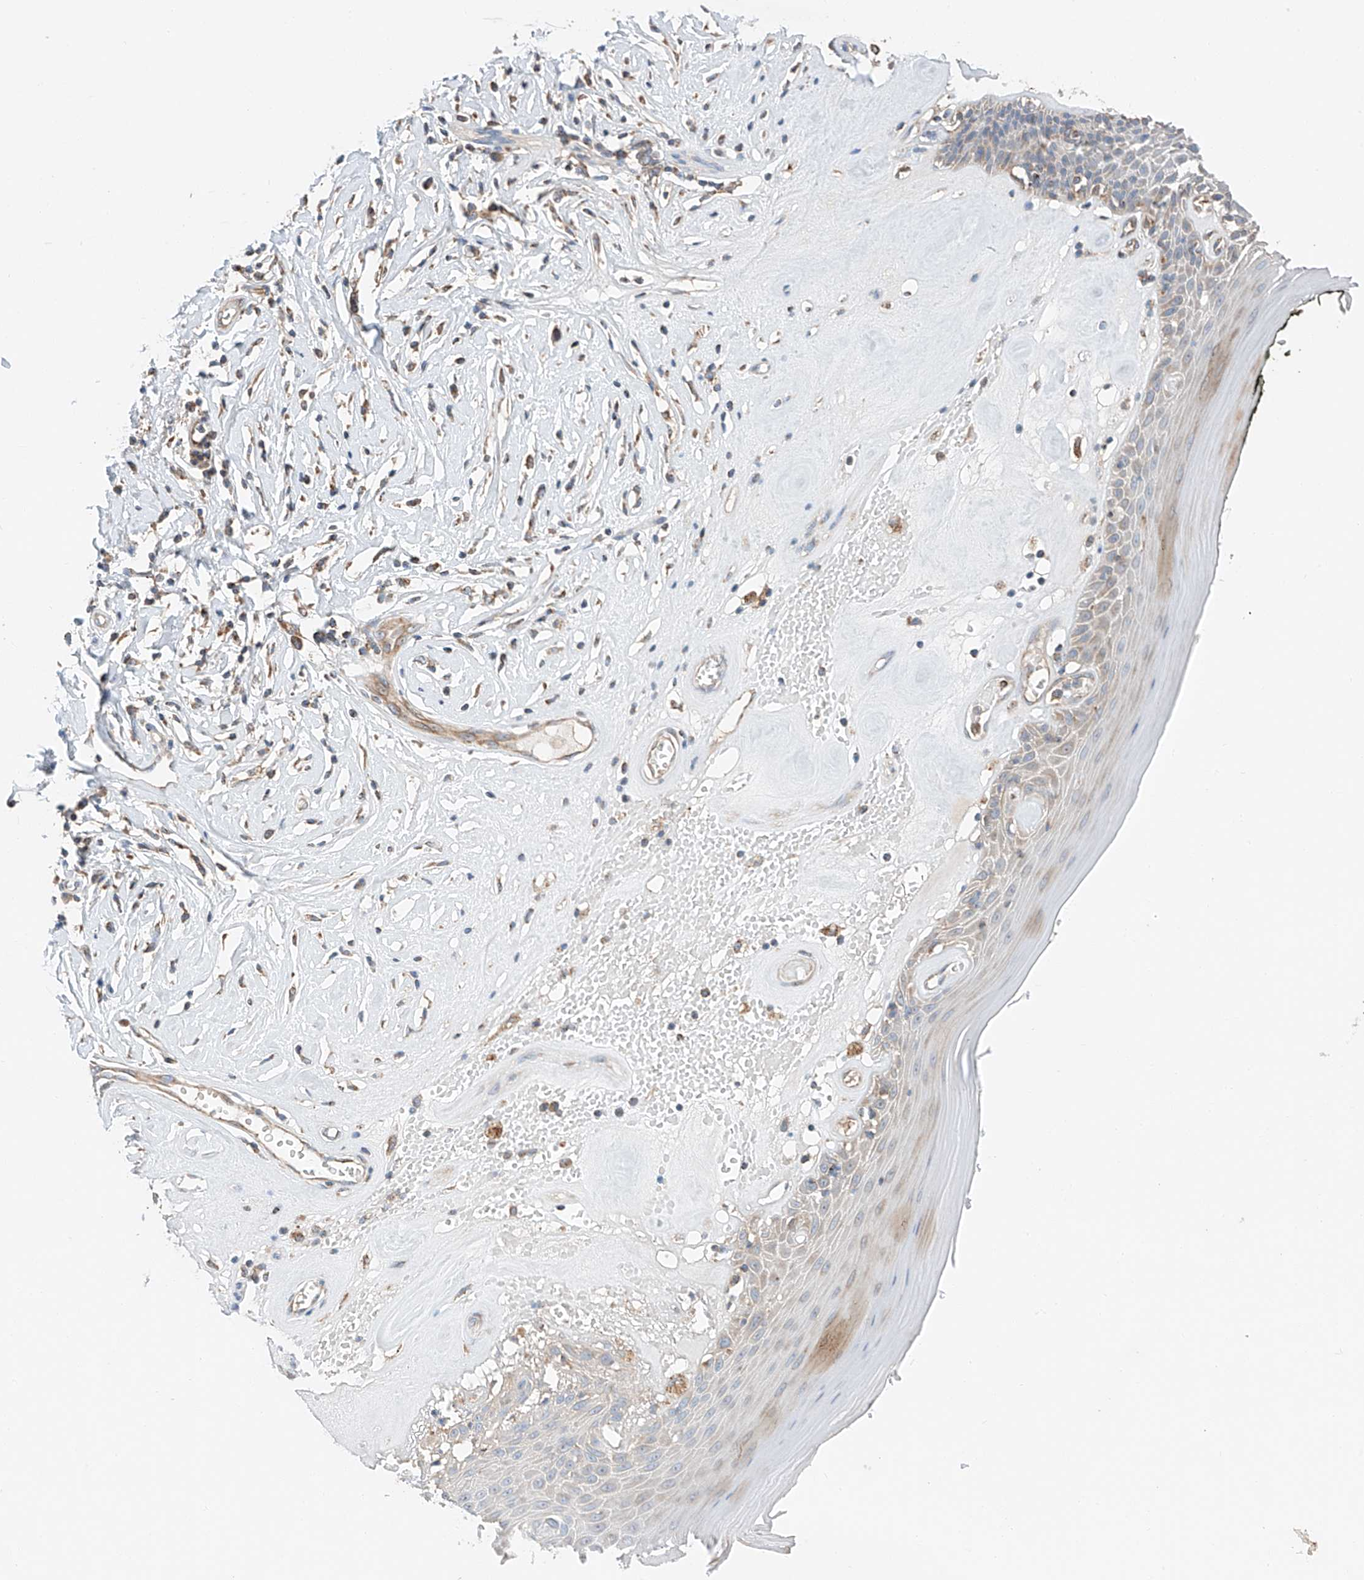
{"staining": {"intensity": "strong", "quantity": "<25%", "location": "cytoplasmic/membranous"}, "tissue": "skin", "cell_type": "Epidermal cells", "image_type": "normal", "snomed": [{"axis": "morphology", "description": "Normal tissue, NOS"}, {"axis": "morphology", "description": "Inflammation, NOS"}, {"axis": "topography", "description": "Vulva"}], "caption": "The photomicrograph shows immunohistochemical staining of normal skin. There is strong cytoplasmic/membranous positivity is appreciated in approximately <25% of epidermal cells. (DAB (3,3'-diaminobenzidine) IHC with brightfield microscopy, high magnification).", "gene": "RUSC1", "patient": {"sex": "female", "age": 84}}